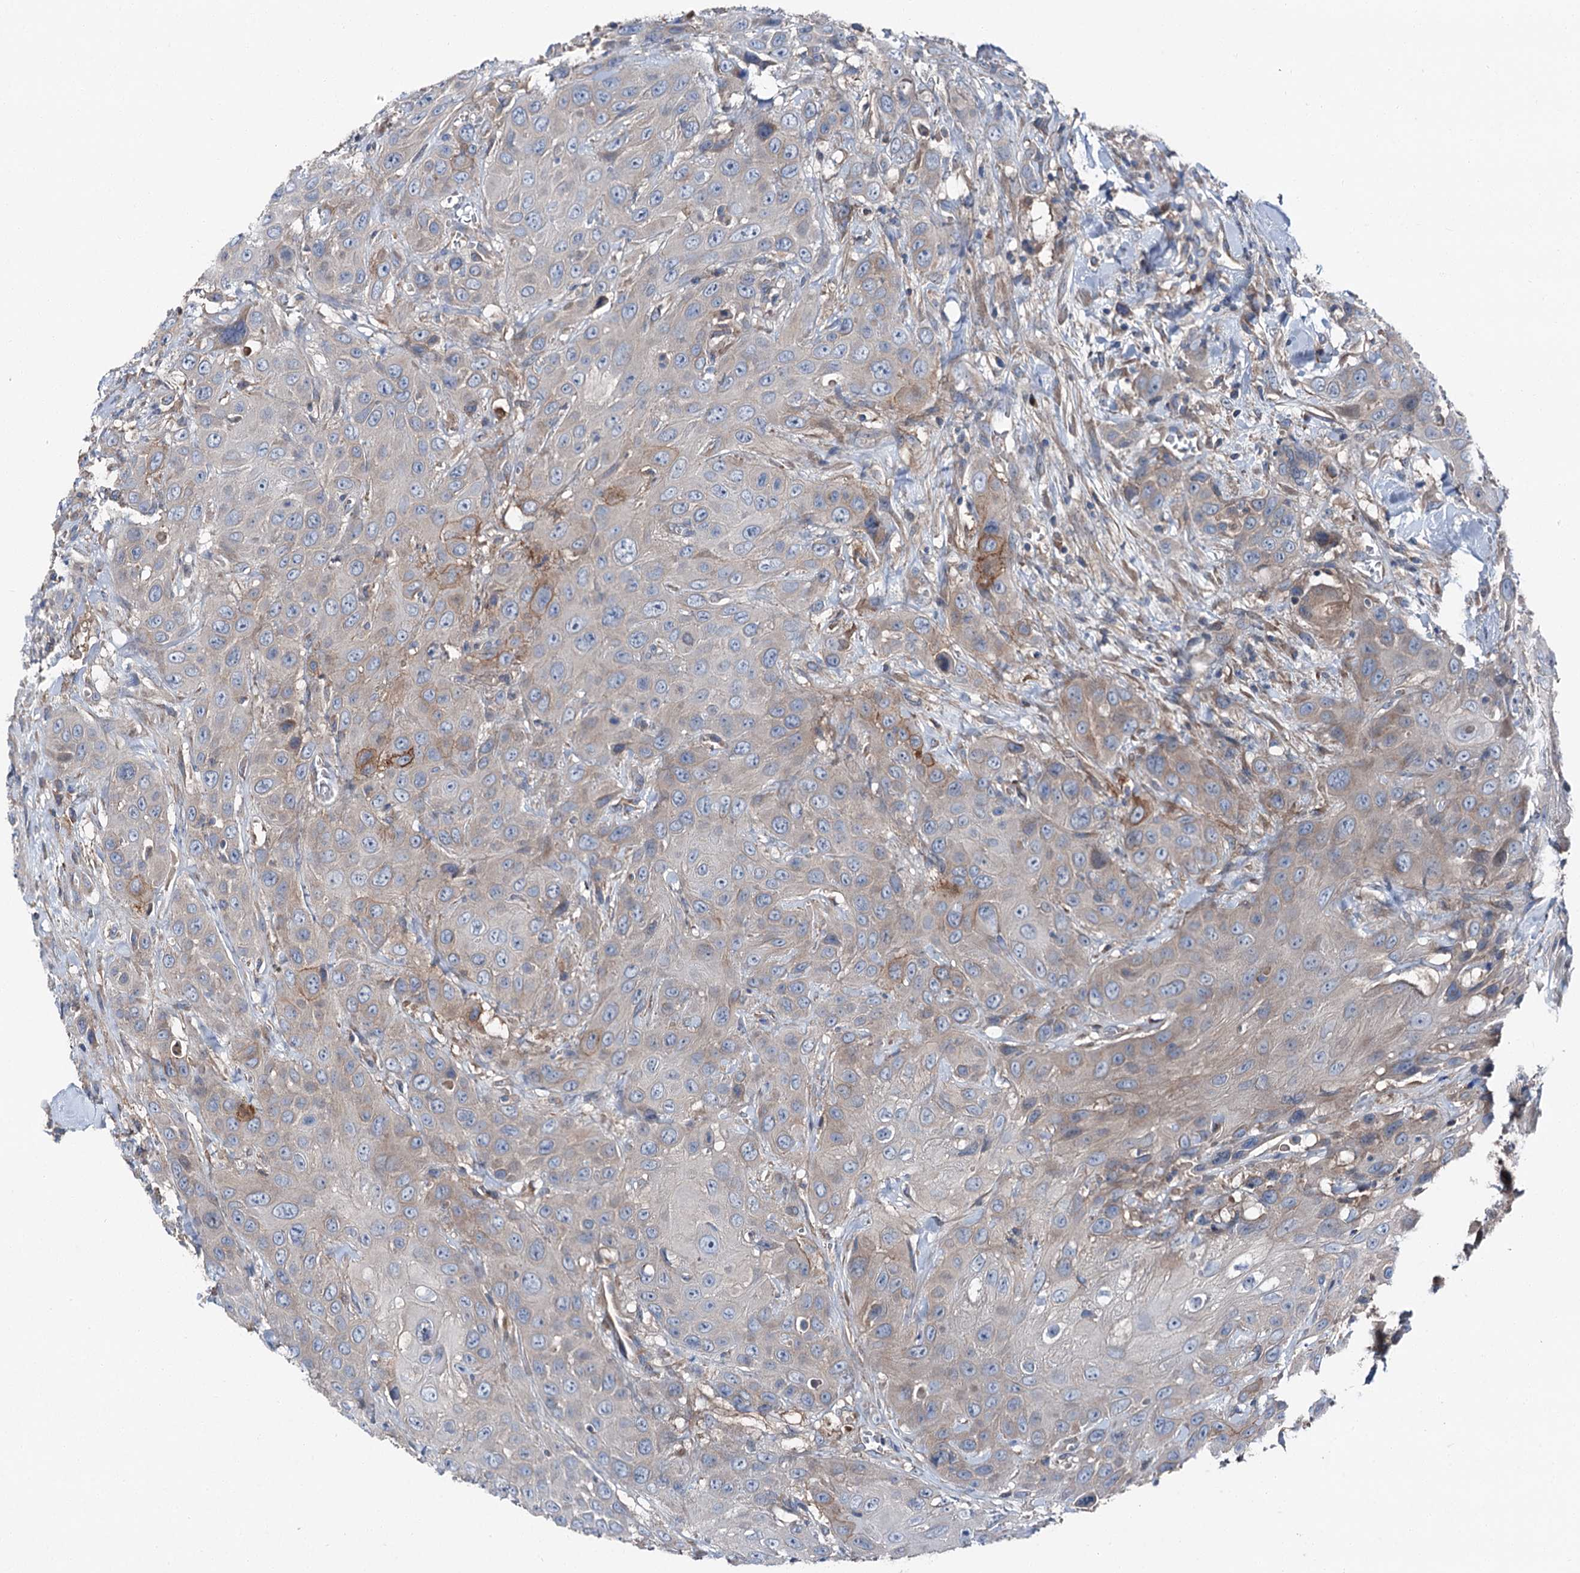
{"staining": {"intensity": "weak", "quantity": "<25%", "location": "cytoplasmic/membranous"}, "tissue": "head and neck cancer", "cell_type": "Tumor cells", "image_type": "cancer", "snomed": [{"axis": "morphology", "description": "Squamous cell carcinoma, NOS"}, {"axis": "topography", "description": "Head-Neck"}], "caption": "This is an IHC image of human head and neck cancer. There is no expression in tumor cells.", "gene": "SLC22A25", "patient": {"sex": "male", "age": 81}}